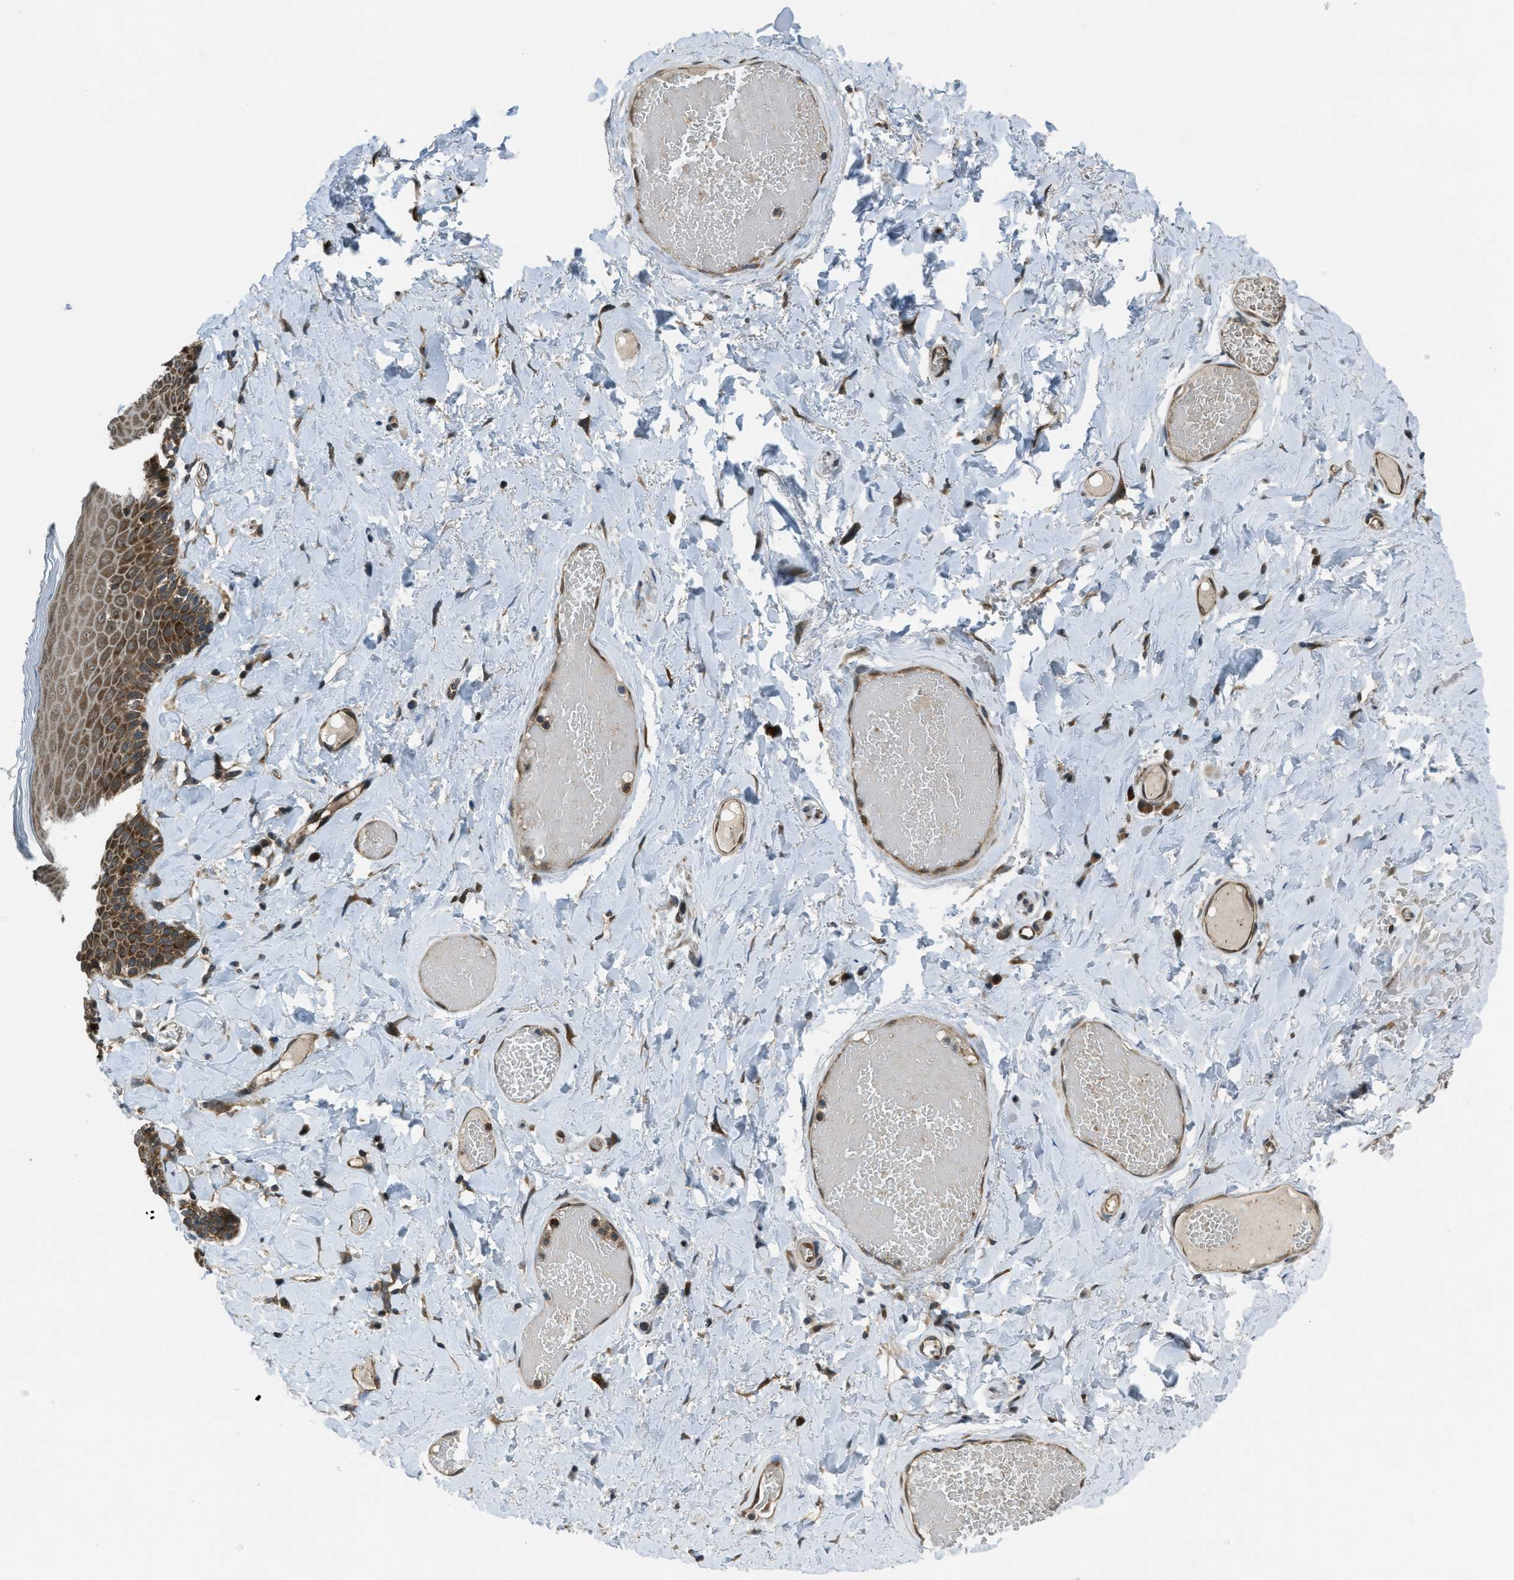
{"staining": {"intensity": "strong", "quantity": ">75%", "location": "cytoplasmic/membranous"}, "tissue": "skin", "cell_type": "Epidermal cells", "image_type": "normal", "snomed": [{"axis": "morphology", "description": "Normal tissue, NOS"}, {"axis": "topography", "description": "Anal"}], "caption": "The micrograph reveals staining of normal skin, revealing strong cytoplasmic/membranous protein positivity (brown color) within epidermal cells.", "gene": "ASAP2", "patient": {"sex": "male", "age": 69}}